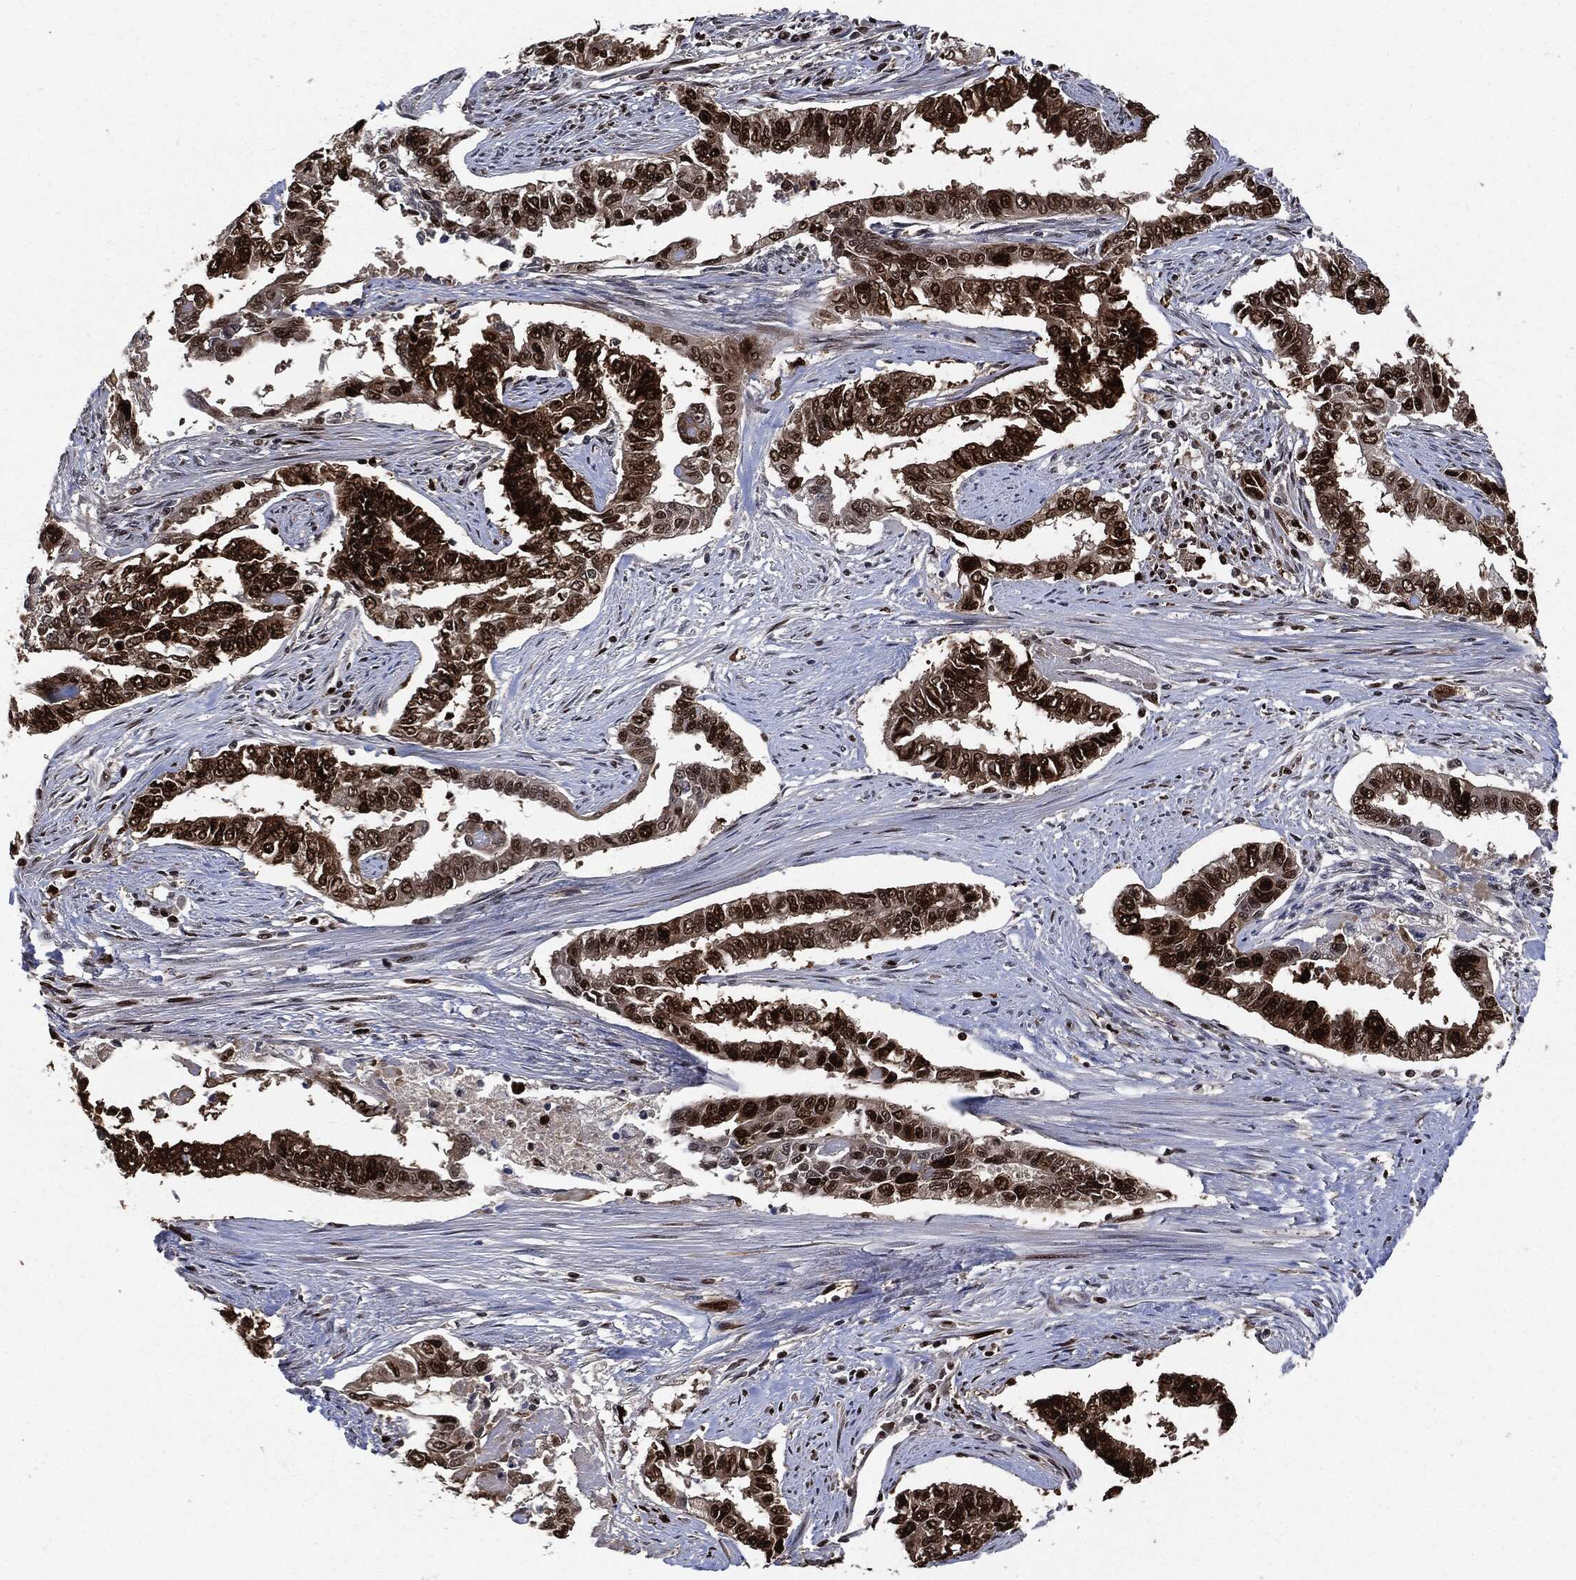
{"staining": {"intensity": "strong", "quantity": ">75%", "location": "nuclear"}, "tissue": "endometrial cancer", "cell_type": "Tumor cells", "image_type": "cancer", "snomed": [{"axis": "morphology", "description": "Adenocarcinoma, NOS"}, {"axis": "topography", "description": "Uterus"}], "caption": "This is a histology image of immunohistochemistry (IHC) staining of endometrial cancer, which shows strong expression in the nuclear of tumor cells.", "gene": "PCNA", "patient": {"sex": "female", "age": 59}}